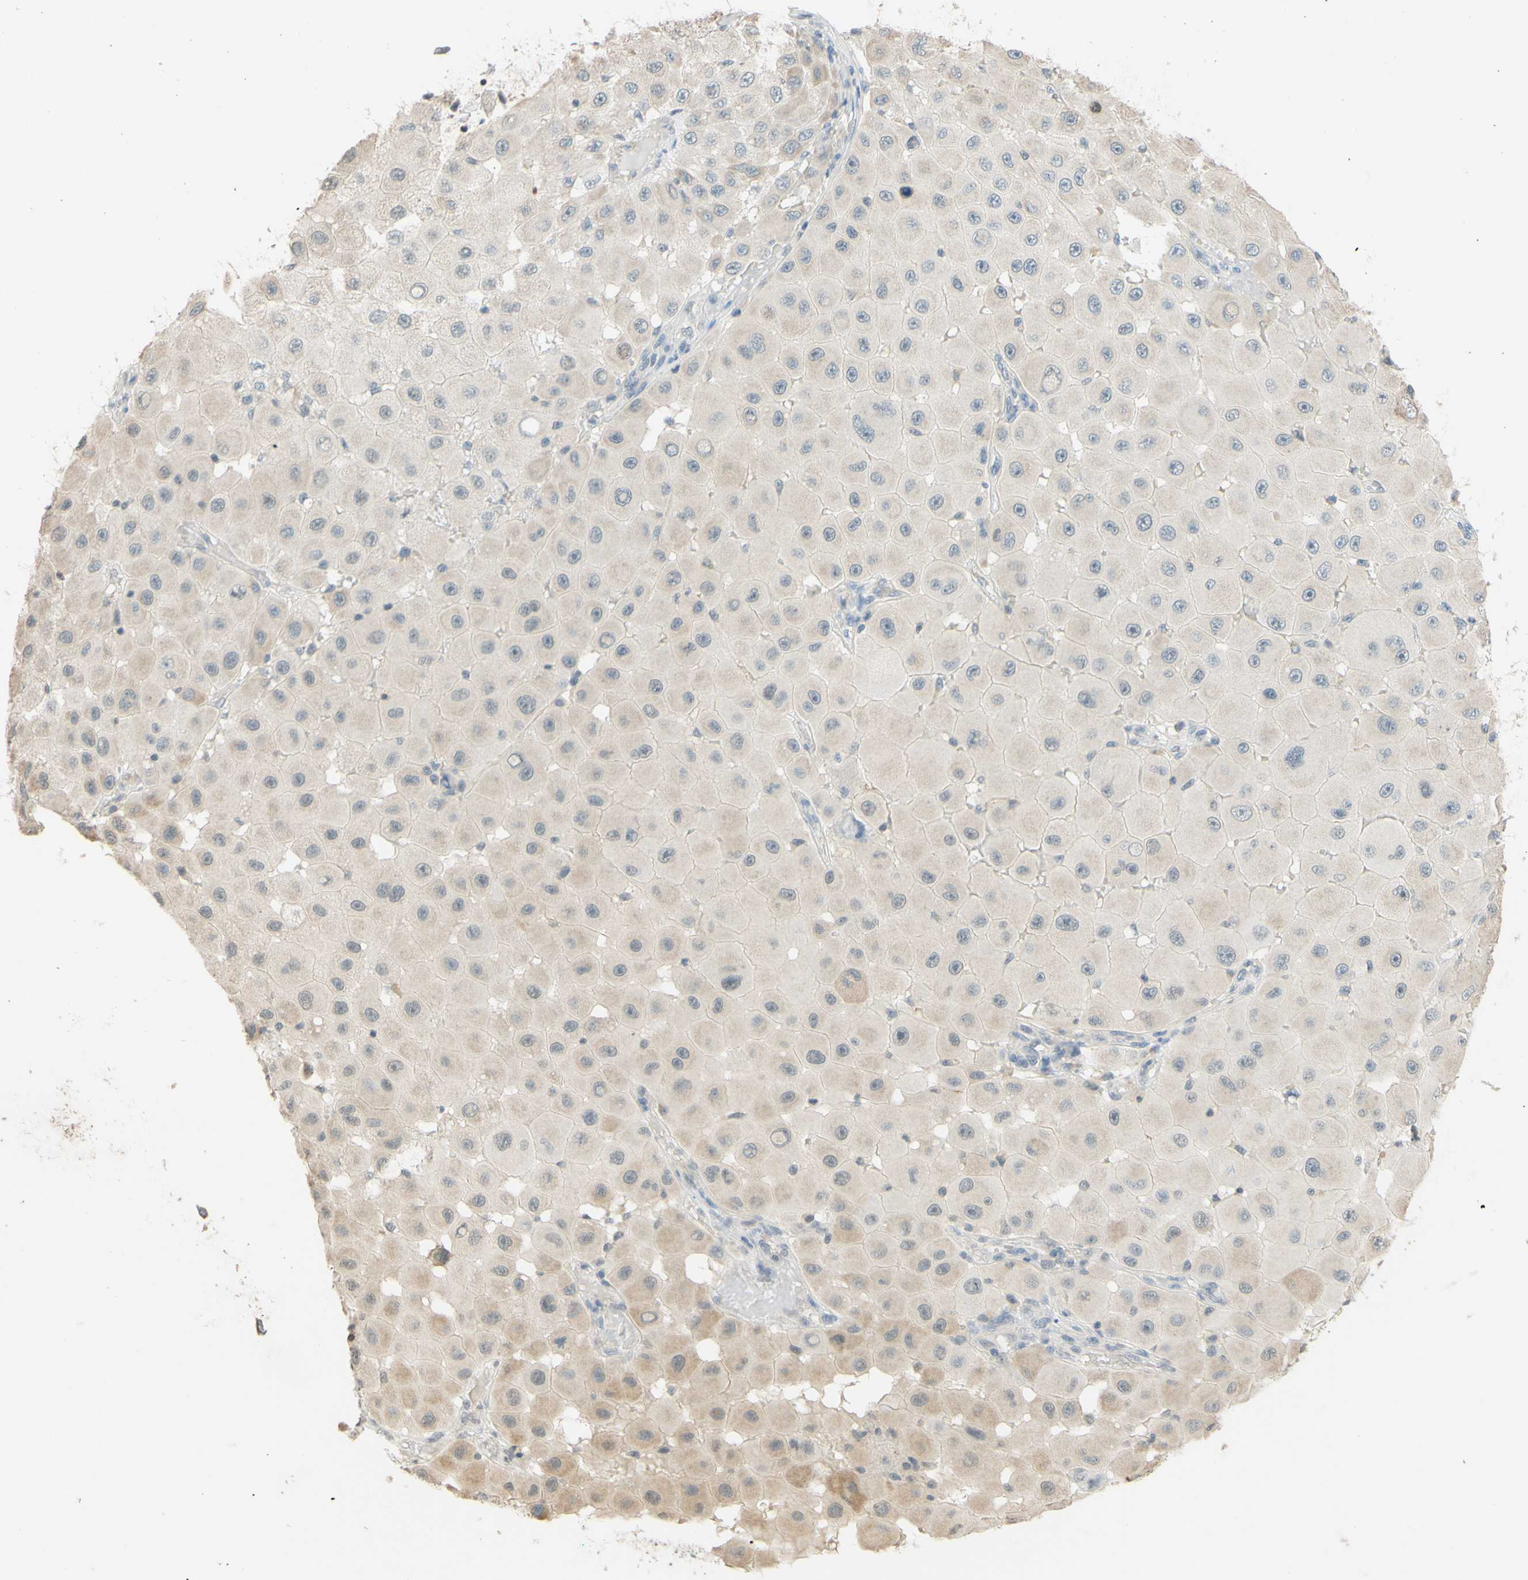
{"staining": {"intensity": "weak", "quantity": ">75%", "location": "cytoplasmic/membranous"}, "tissue": "melanoma", "cell_type": "Tumor cells", "image_type": "cancer", "snomed": [{"axis": "morphology", "description": "Malignant melanoma, NOS"}, {"axis": "topography", "description": "Skin"}], "caption": "IHC (DAB (3,3'-diaminobenzidine)) staining of melanoma reveals weak cytoplasmic/membranous protein positivity in approximately >75% of tumor cells. (Brightfield microscopy of DAB IHC at high magnification).", "gene": "MAG", "patient": {"sex": "female", "age": 81}}